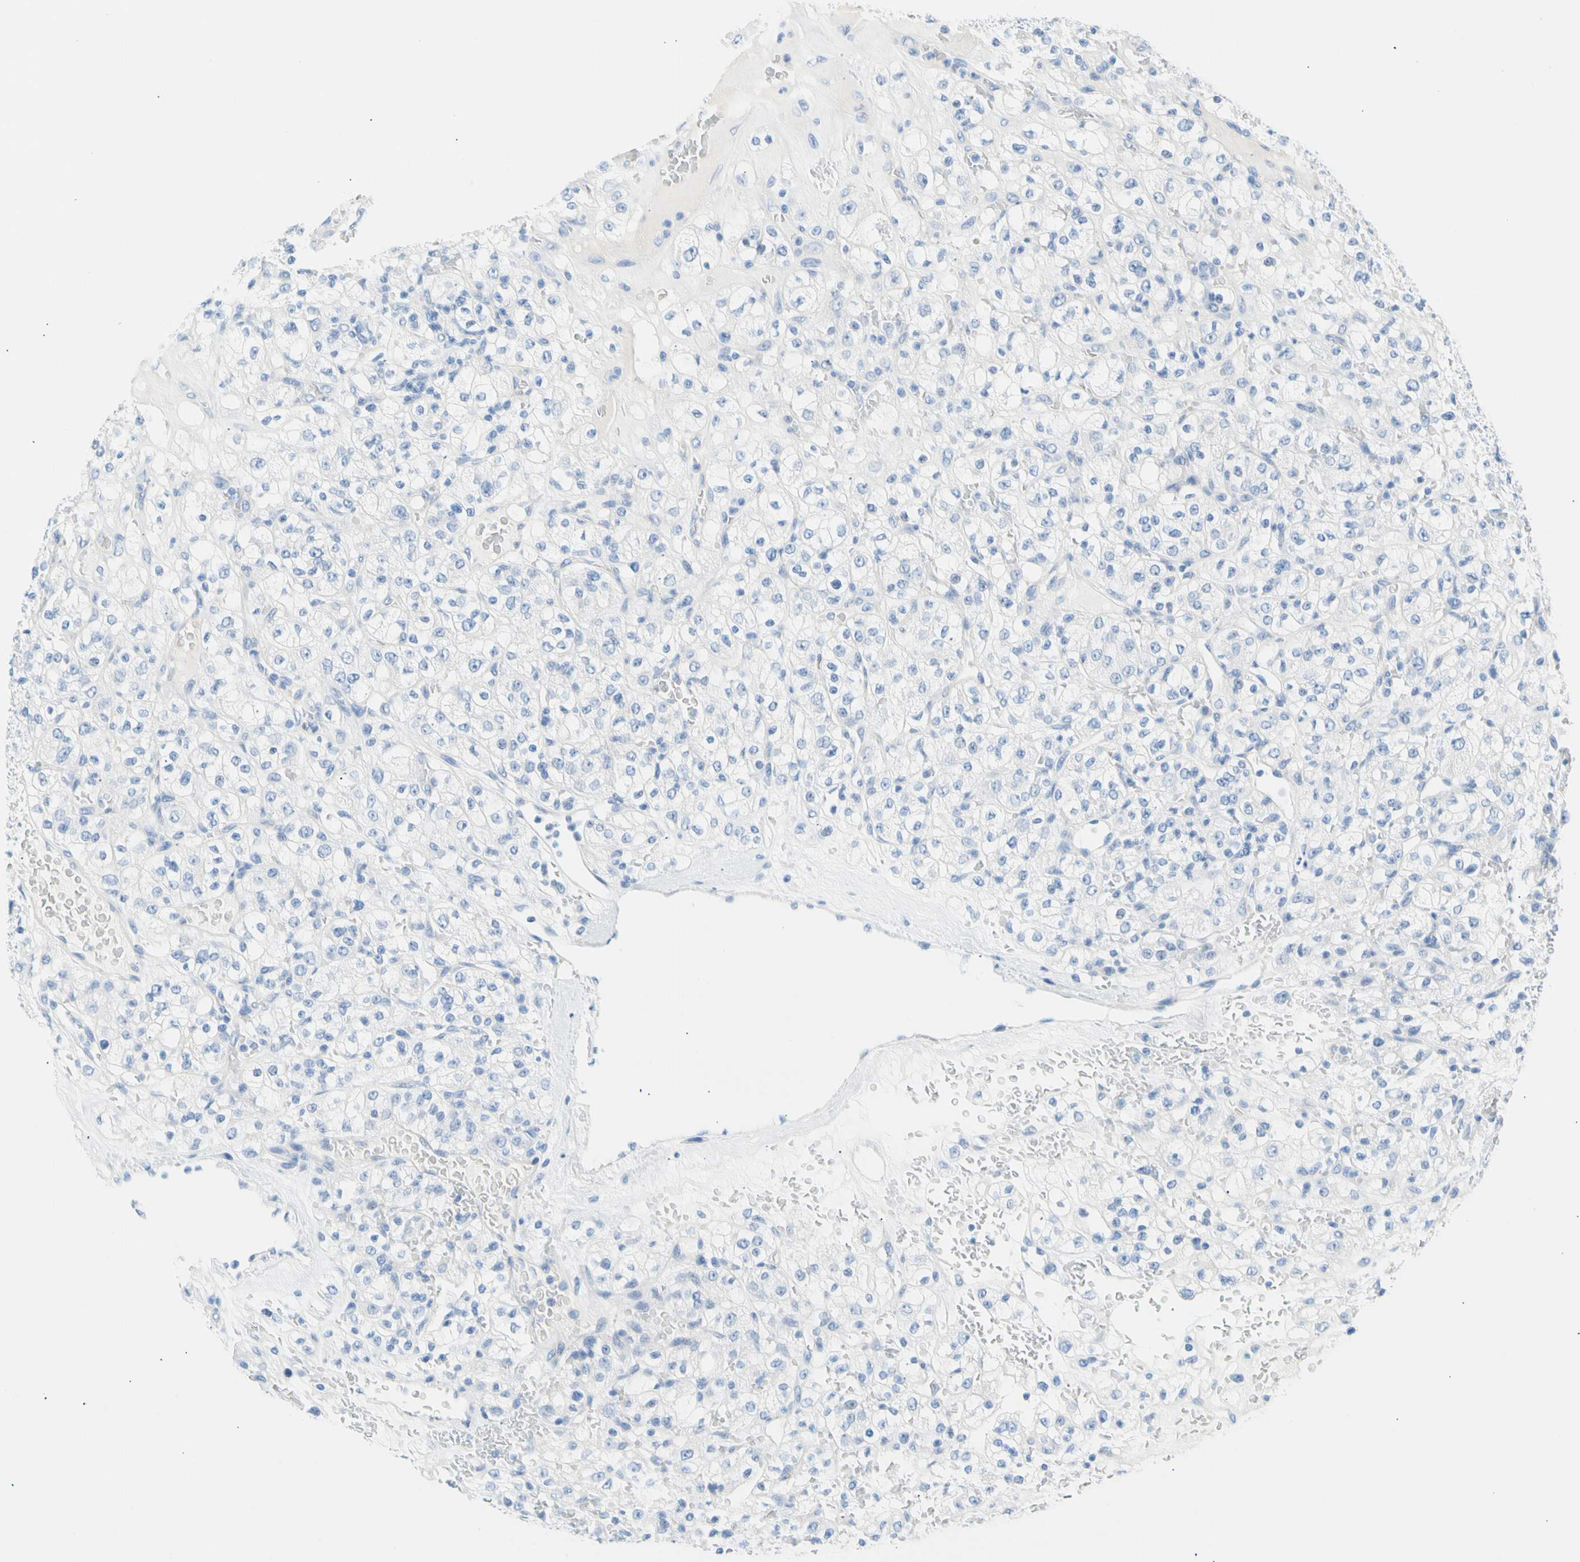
{"staining": {"intensity": "negative", "quantity": "none", "location": "none"}, "tissue": "renal cancer", "cell_type": "Tumor cells", "image_type": "cancer", "snomed": [{"axis": "morphology", "description": "Normal tissue, NOS"}, {"axis": "morphology", "description": "Adenocarcinoma, NOS"}, {"axis": "topography", "description": "Kidney"}], "caption": "Tumor cells show no significant positivity in renal cancer (adenocarcinoma).", "gene": "CEL", "patient": {"sex": "female", "age": 72}}